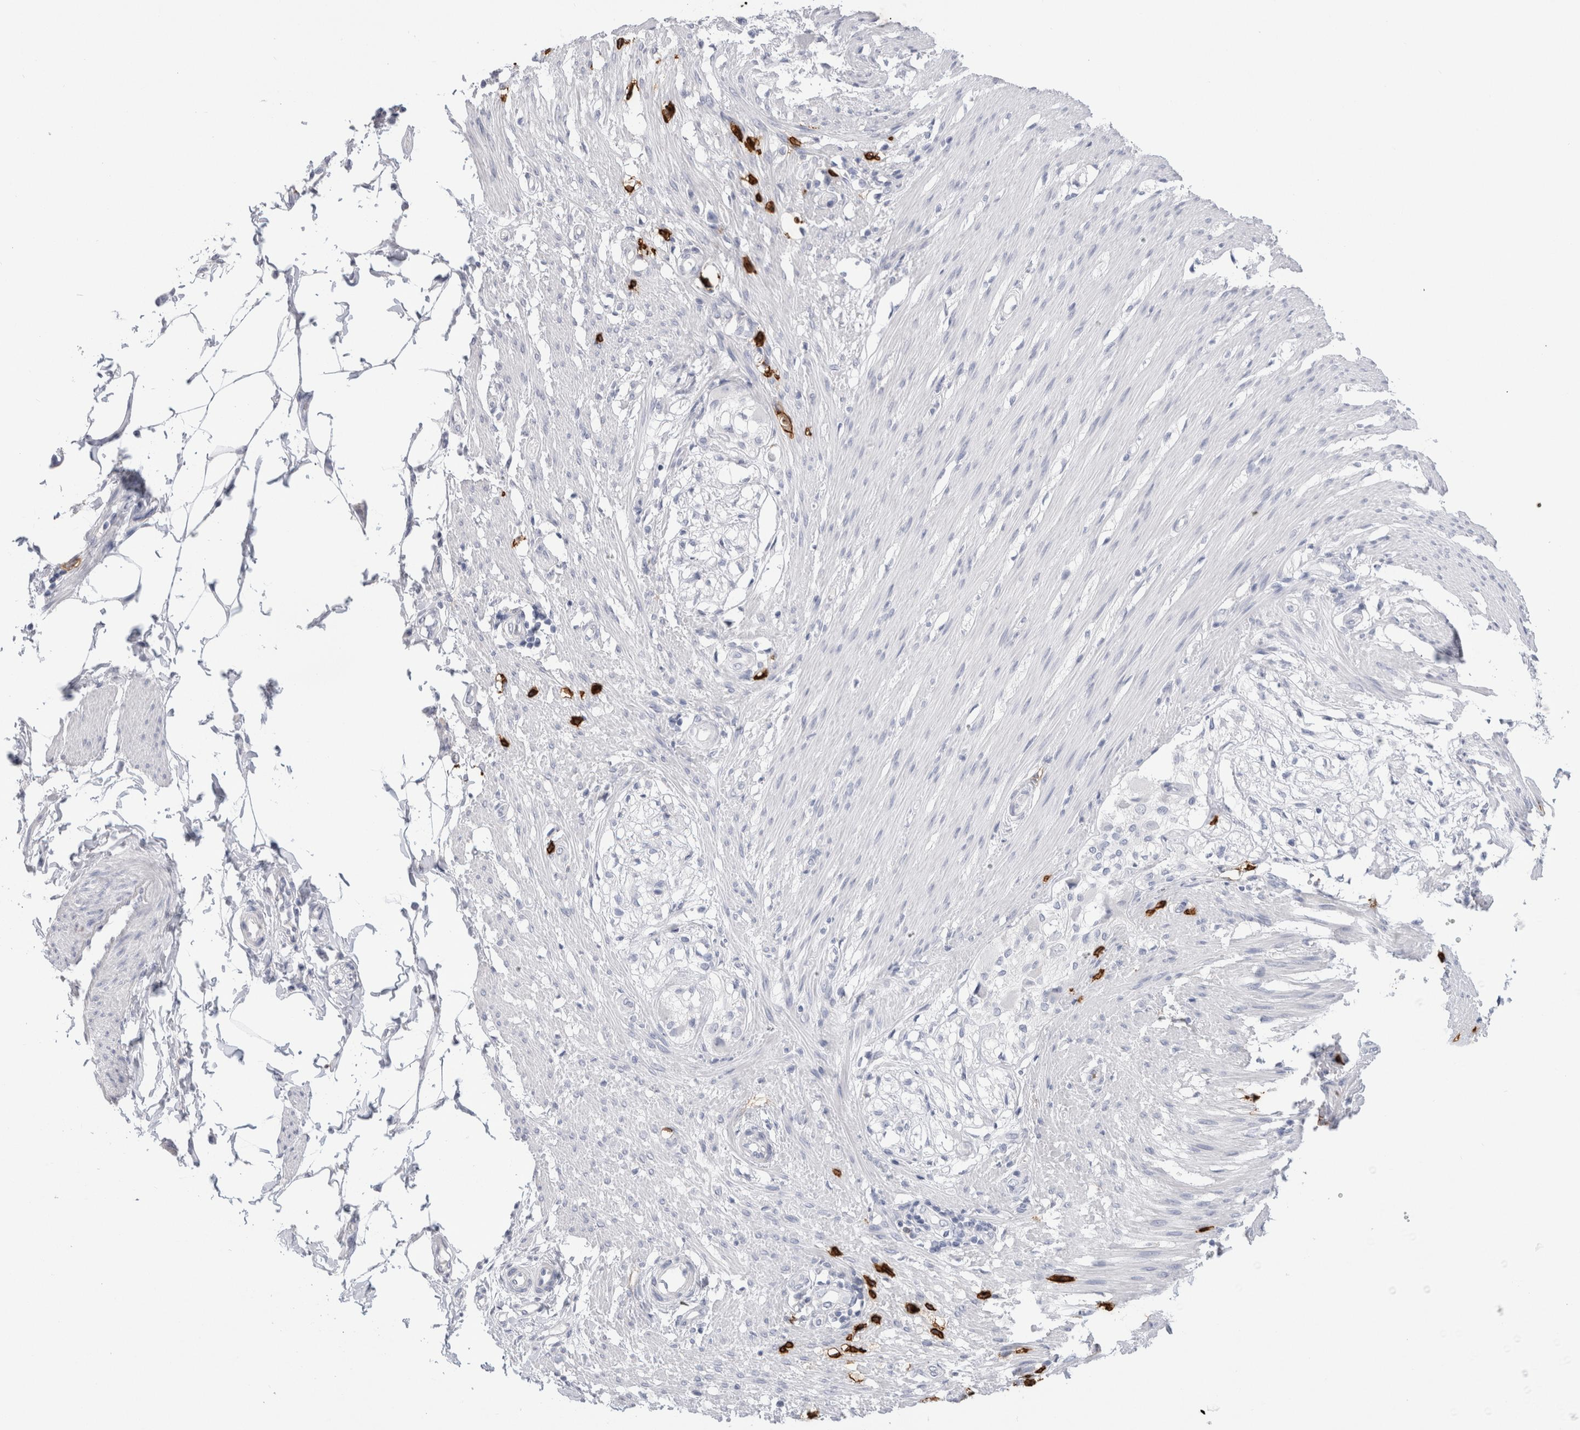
{"staining": {"intensity": "negative", "quantity": "none", "location": "none"}, "tissue": "smooth muscle", "cell_type": "Smooth muscle cells", "image_type": "normal", "snomed": [{"axis": "morphology", "description": "Normal tissue, NOS"}, {"axis": "morphology", "description": "Adenocarcinoma, NOS"}, {"axis": "topography", "description": "Smooth muscle"}, {"axis": "topography", "description": "Colon"}], "caption": "Immunohistochemistry of normal human smooth muscle shows no expression in smooth muscle cells.", "gene": "CD38", "patient": {"sex": "male", "age": 14}}